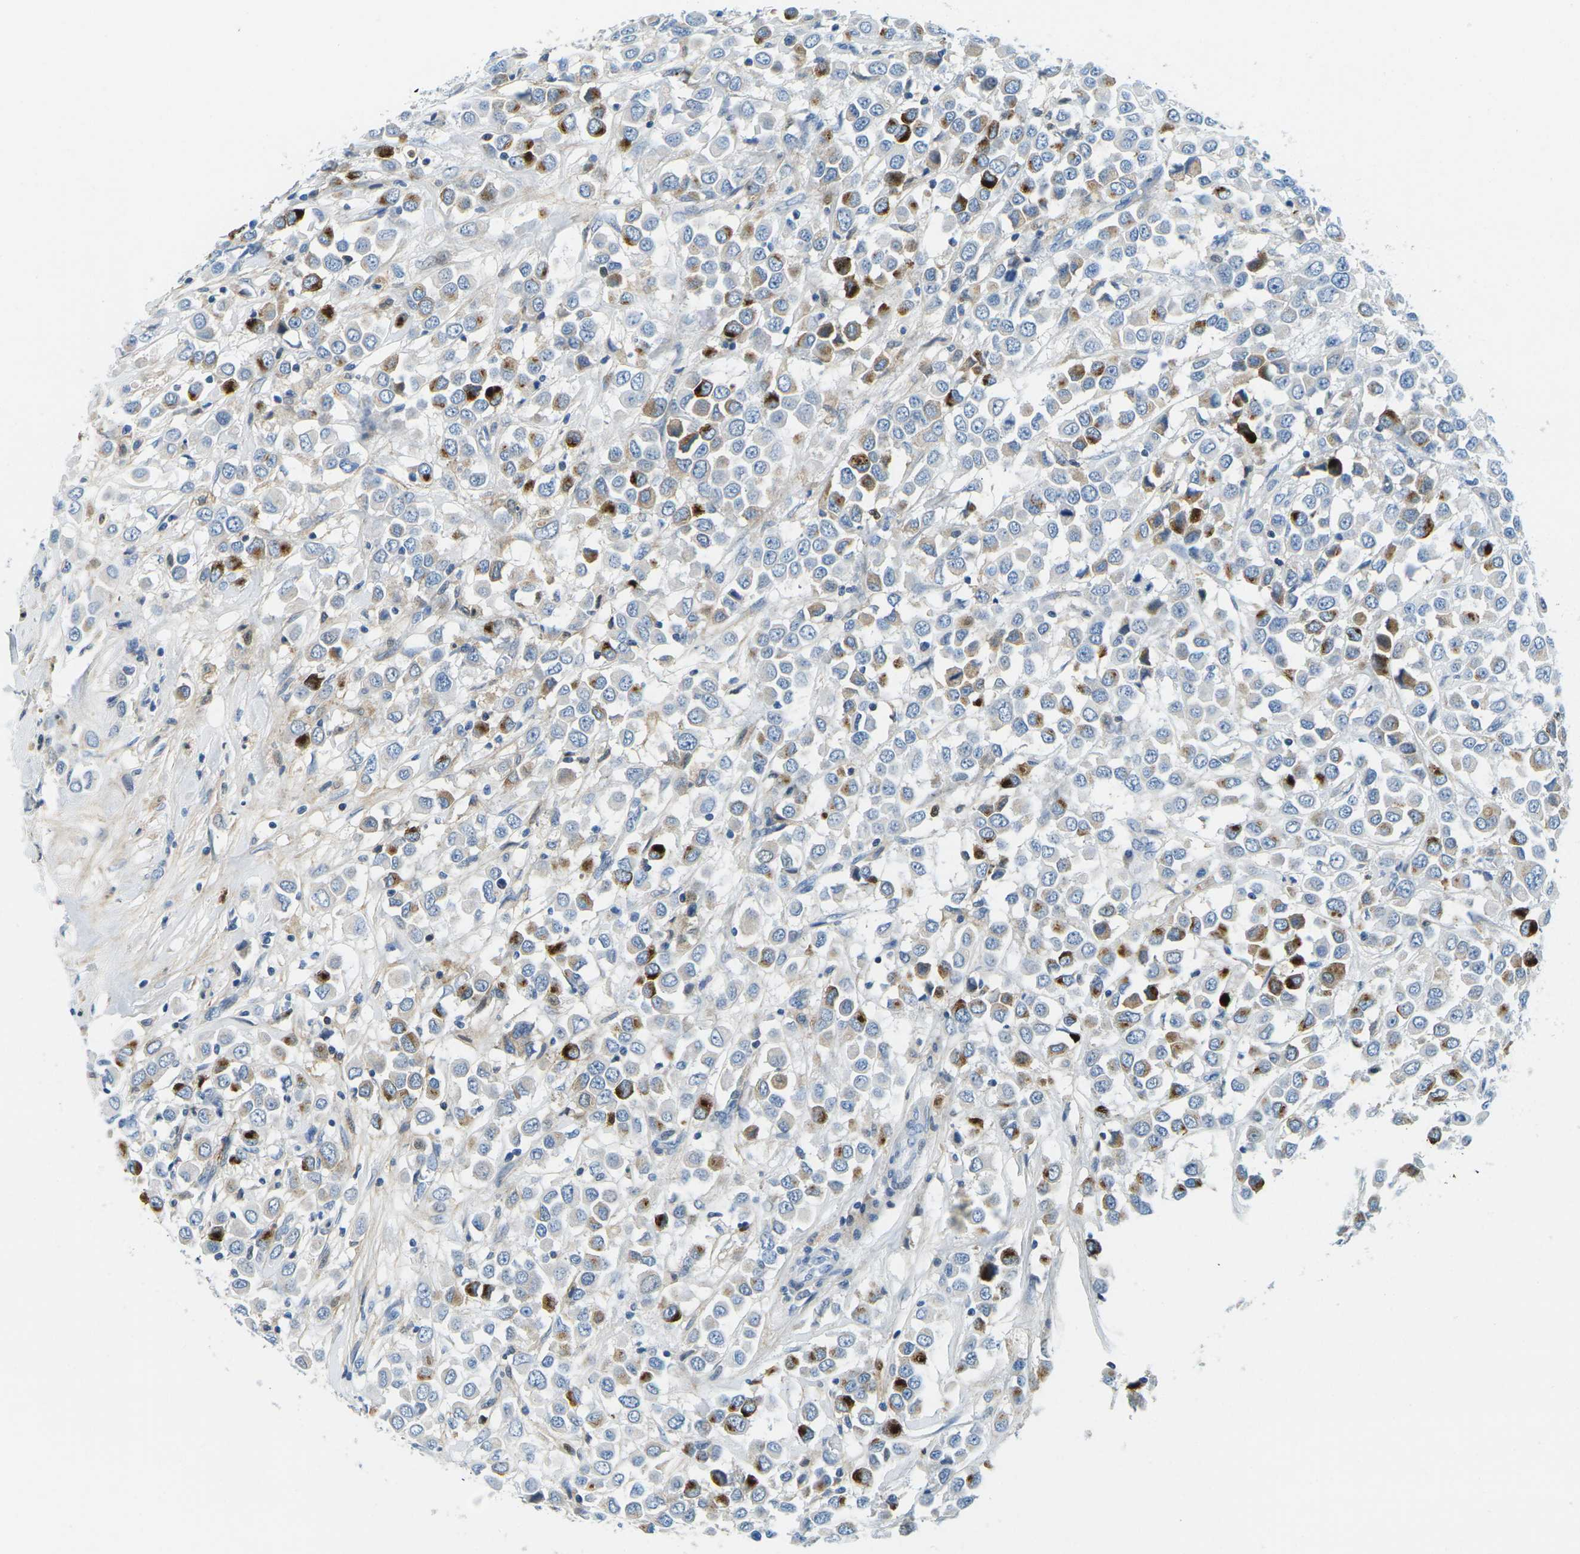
{"staining": {"intensity": "strong", "quantity": "<25%", "location": "cytoplasmic/membranous"}, "tissue": "breast cancer", "cell_type": "Tumor cells", "image_type": "cancer", "snomed": [{"axis": "morphology", "description": "Duct carcinoma"}, {"axis": "topography", "description": "Breast"}], "caption": "Human breast invasive ductal carcinoma stained for a protein (brown) exhibits strong cytoplasmic/membranous positive positivity in approximately <25% of tumor cells.", "gene": "CFB", "patient": {"sex": "female", "age": 61}}